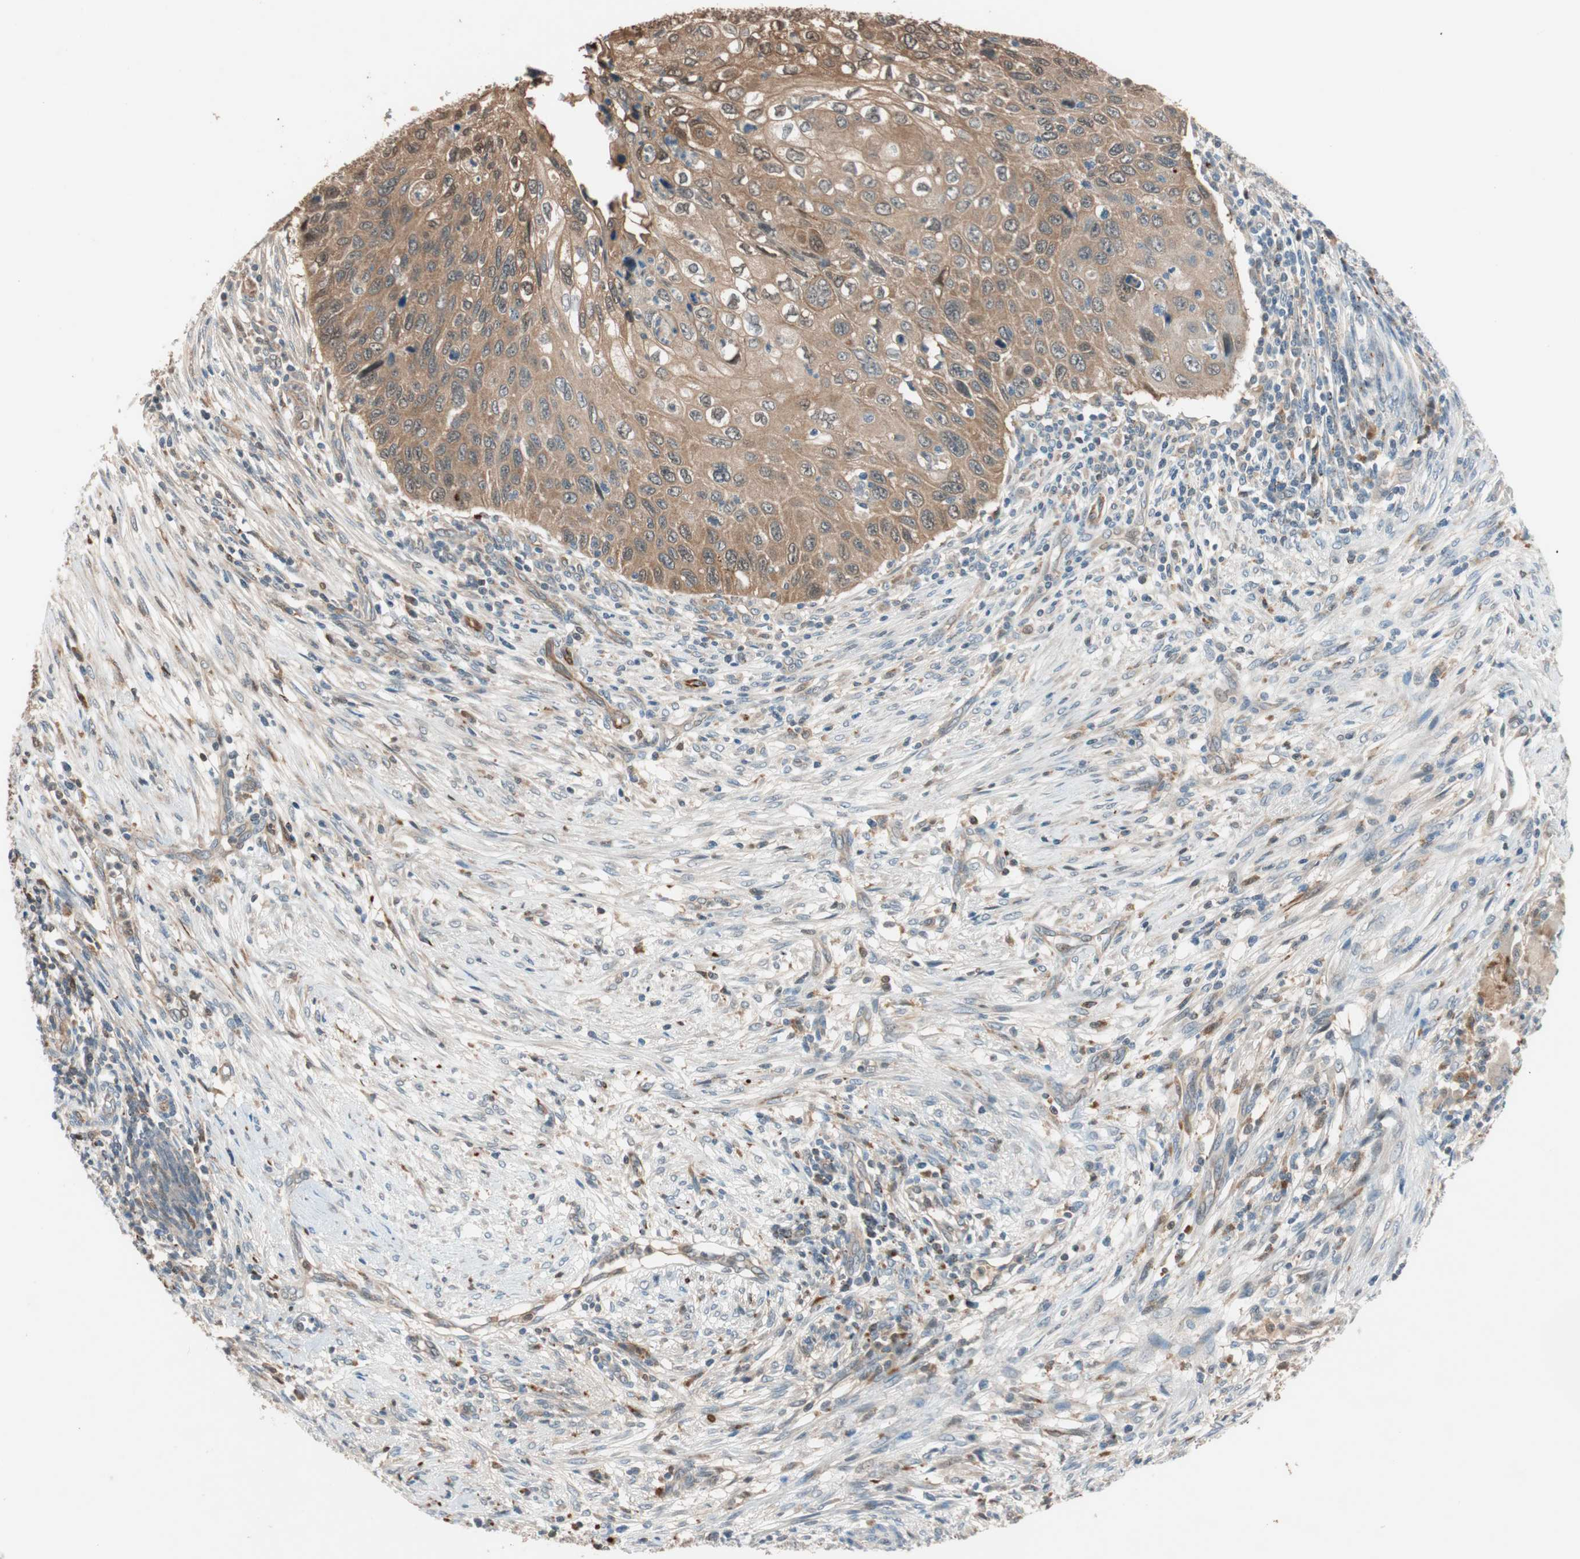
{"staining": {"intensity": "moderate", "quantity": ">75%", "location": "cytoplasmic/membranous"}, "tissue": "cervical cancer", "cell_type": "Tumor cells", "image_type": "cancer", "snomed": [{"axis": "morphology", "description": "Squamous cell carcinoma, NOS"}, {"axis": "topography", "description": "Cervix"}], "caption": "Tumor cells reveal medium levels of moderate cytoplasmic/membranous staining in about >75% of cells in cervical cancer.", "gene": "PIK3R3", "patient": {"sex": "female", "age": 70}}